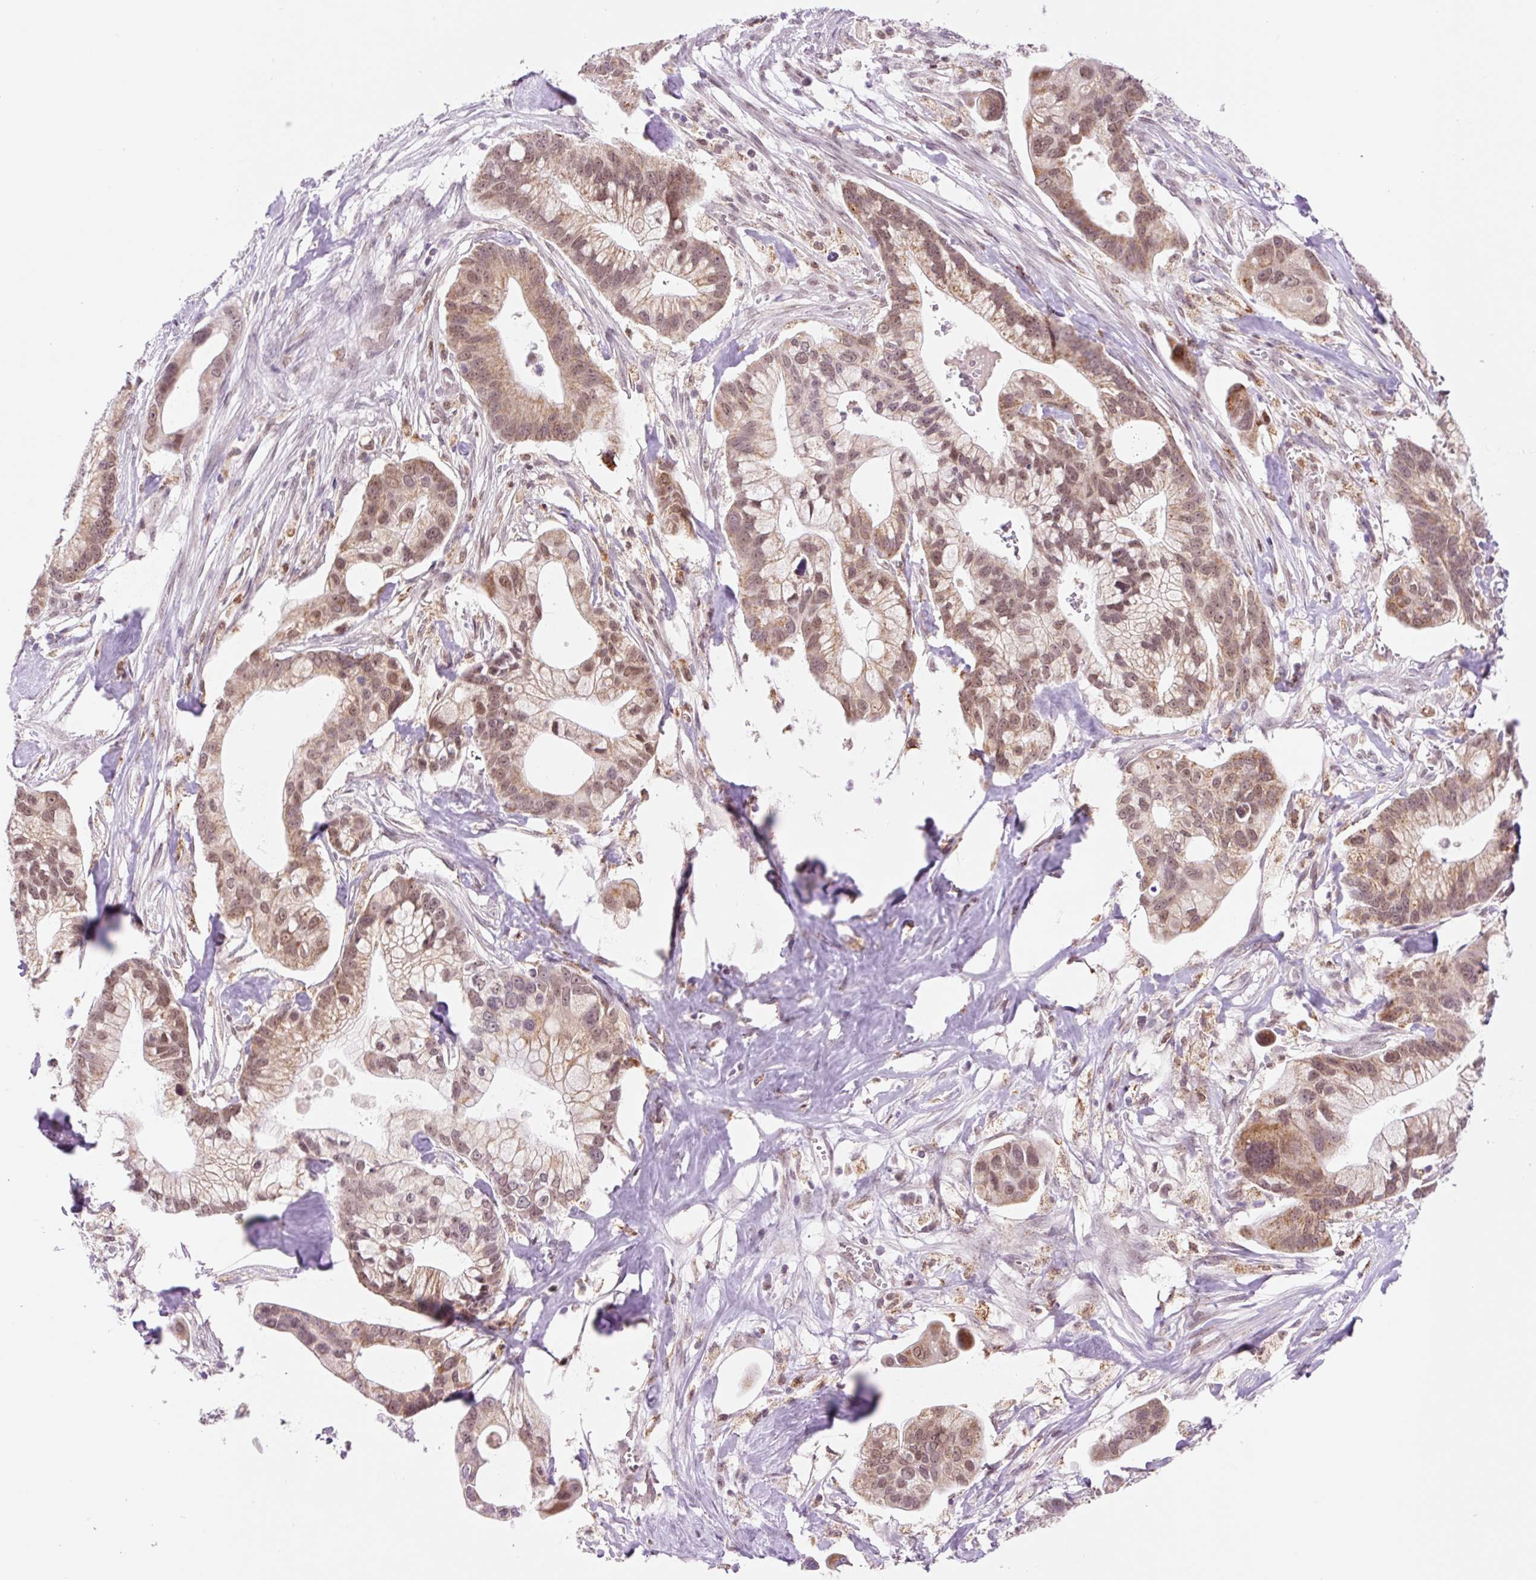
{"staining": {"intensity": "moderate", "quantity": ">75%", "location": "cytoplasmic/membranous,nuclear"}, "tissue": "pancreatic cancer", "cell_type": "Tumor cells", "image_type": "cancer", "snomed": [{"axis": "morphology", "description": "Adenocarcinoma, NOS"}, {"axis": "topography", "description": "Pancreas"}], "caption": "A brown stain highlights moderate cytoplasmic/membranous and nuclear staining of a protein in human adenocarcinoma (pancreatic) tumor cells.", "gene": "PCK2", "patient": {"sex": "male", "age": 68}}